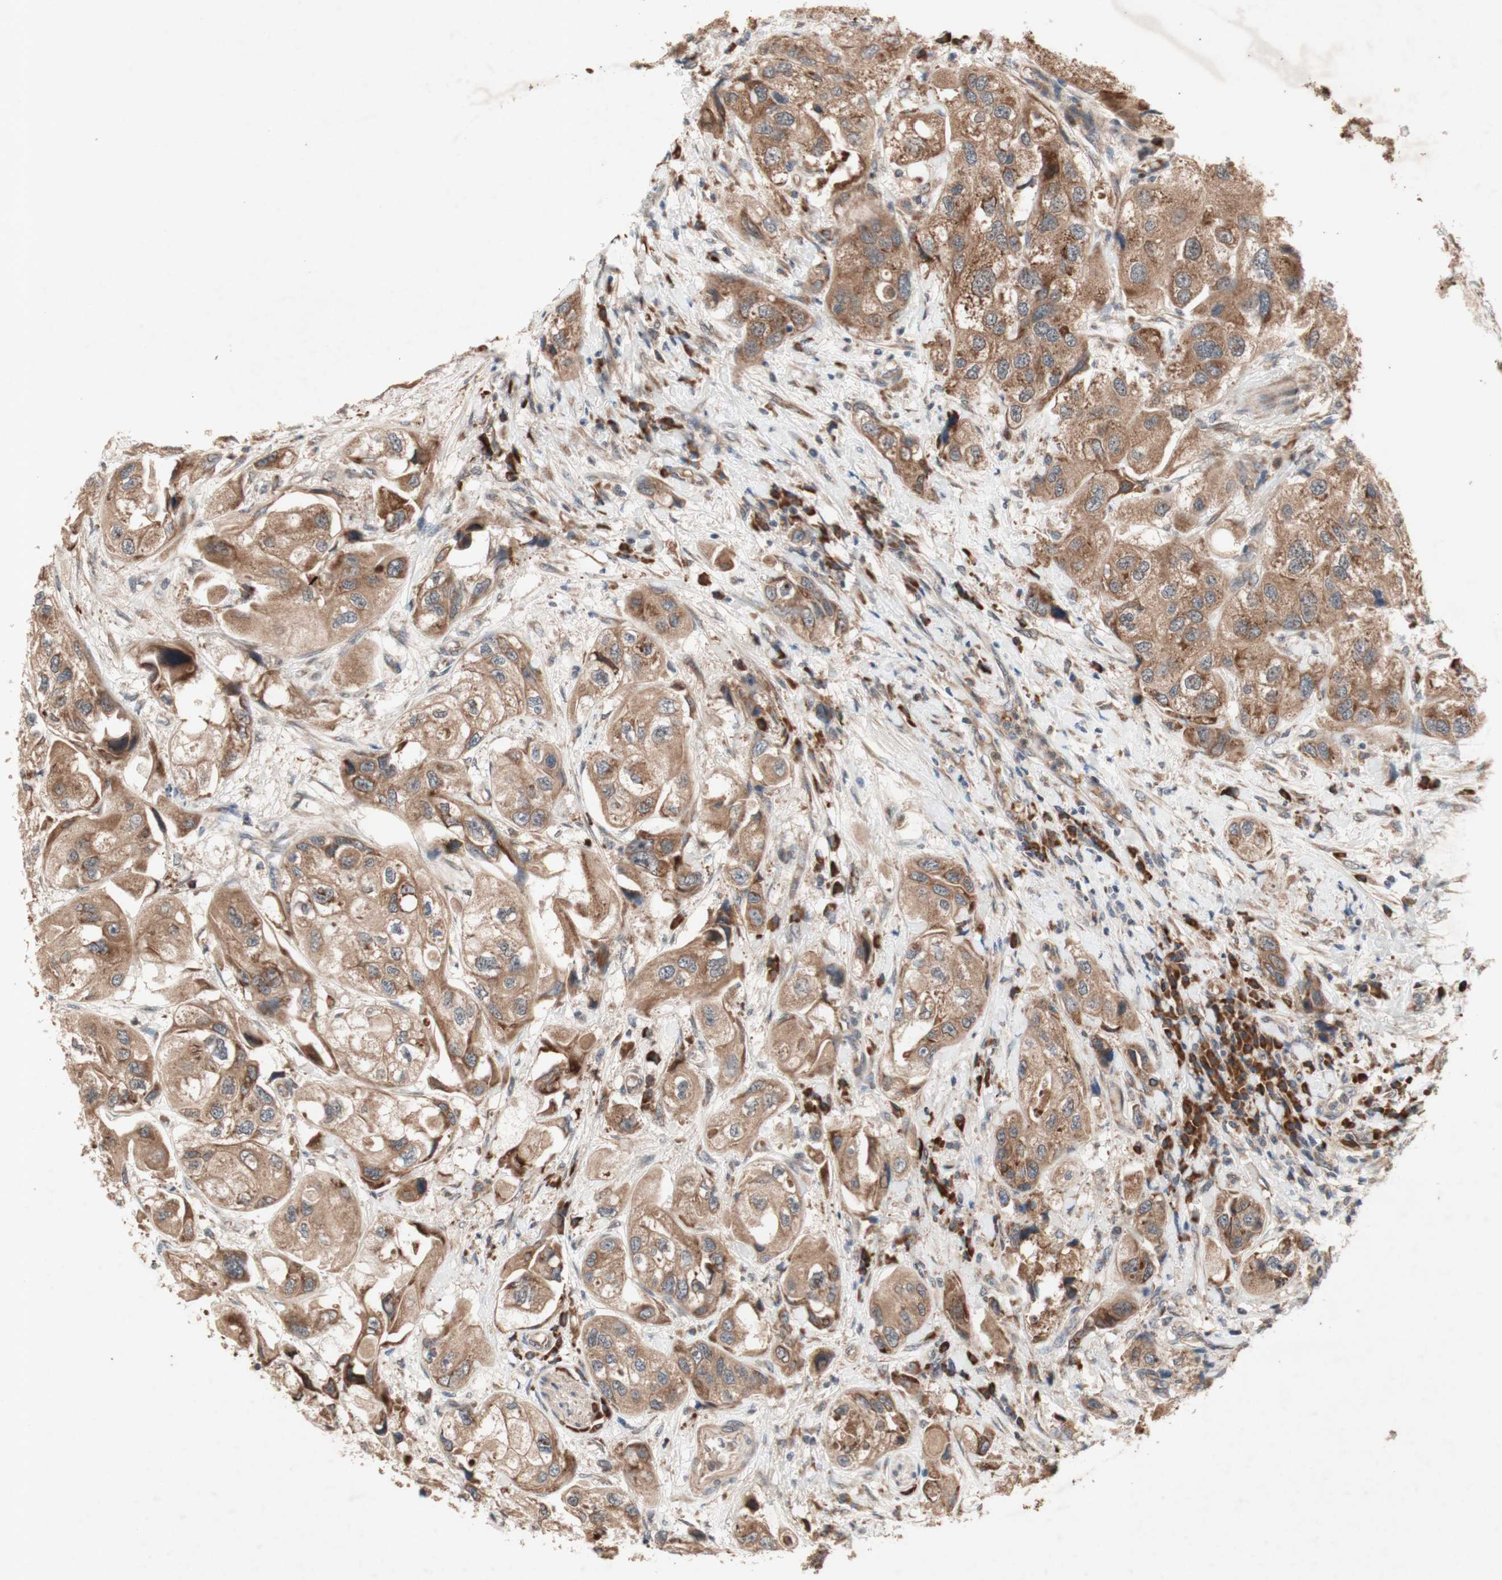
{"staining": {"intensity": "moderate", "quantity": ">75%", "location": "cytoplasmic/membranous"}, "tissue": "urothelial cancer", "cell_type": "Tumor cells", "image_type": "cancer", "snomed": [{"axis": "morphology", "description": "Urothelial carcinoma, High grade"}, {"axis": "topography", "description": "Urinary bladder"}], "caption": "The histopathology image shows a brown stain indicating the presence of a protein in the cytoplasmic/membranous of tumor cells in urothelial cancer.", "gene": "DDOST", "patient": {"sex": "female", "age": 64}}